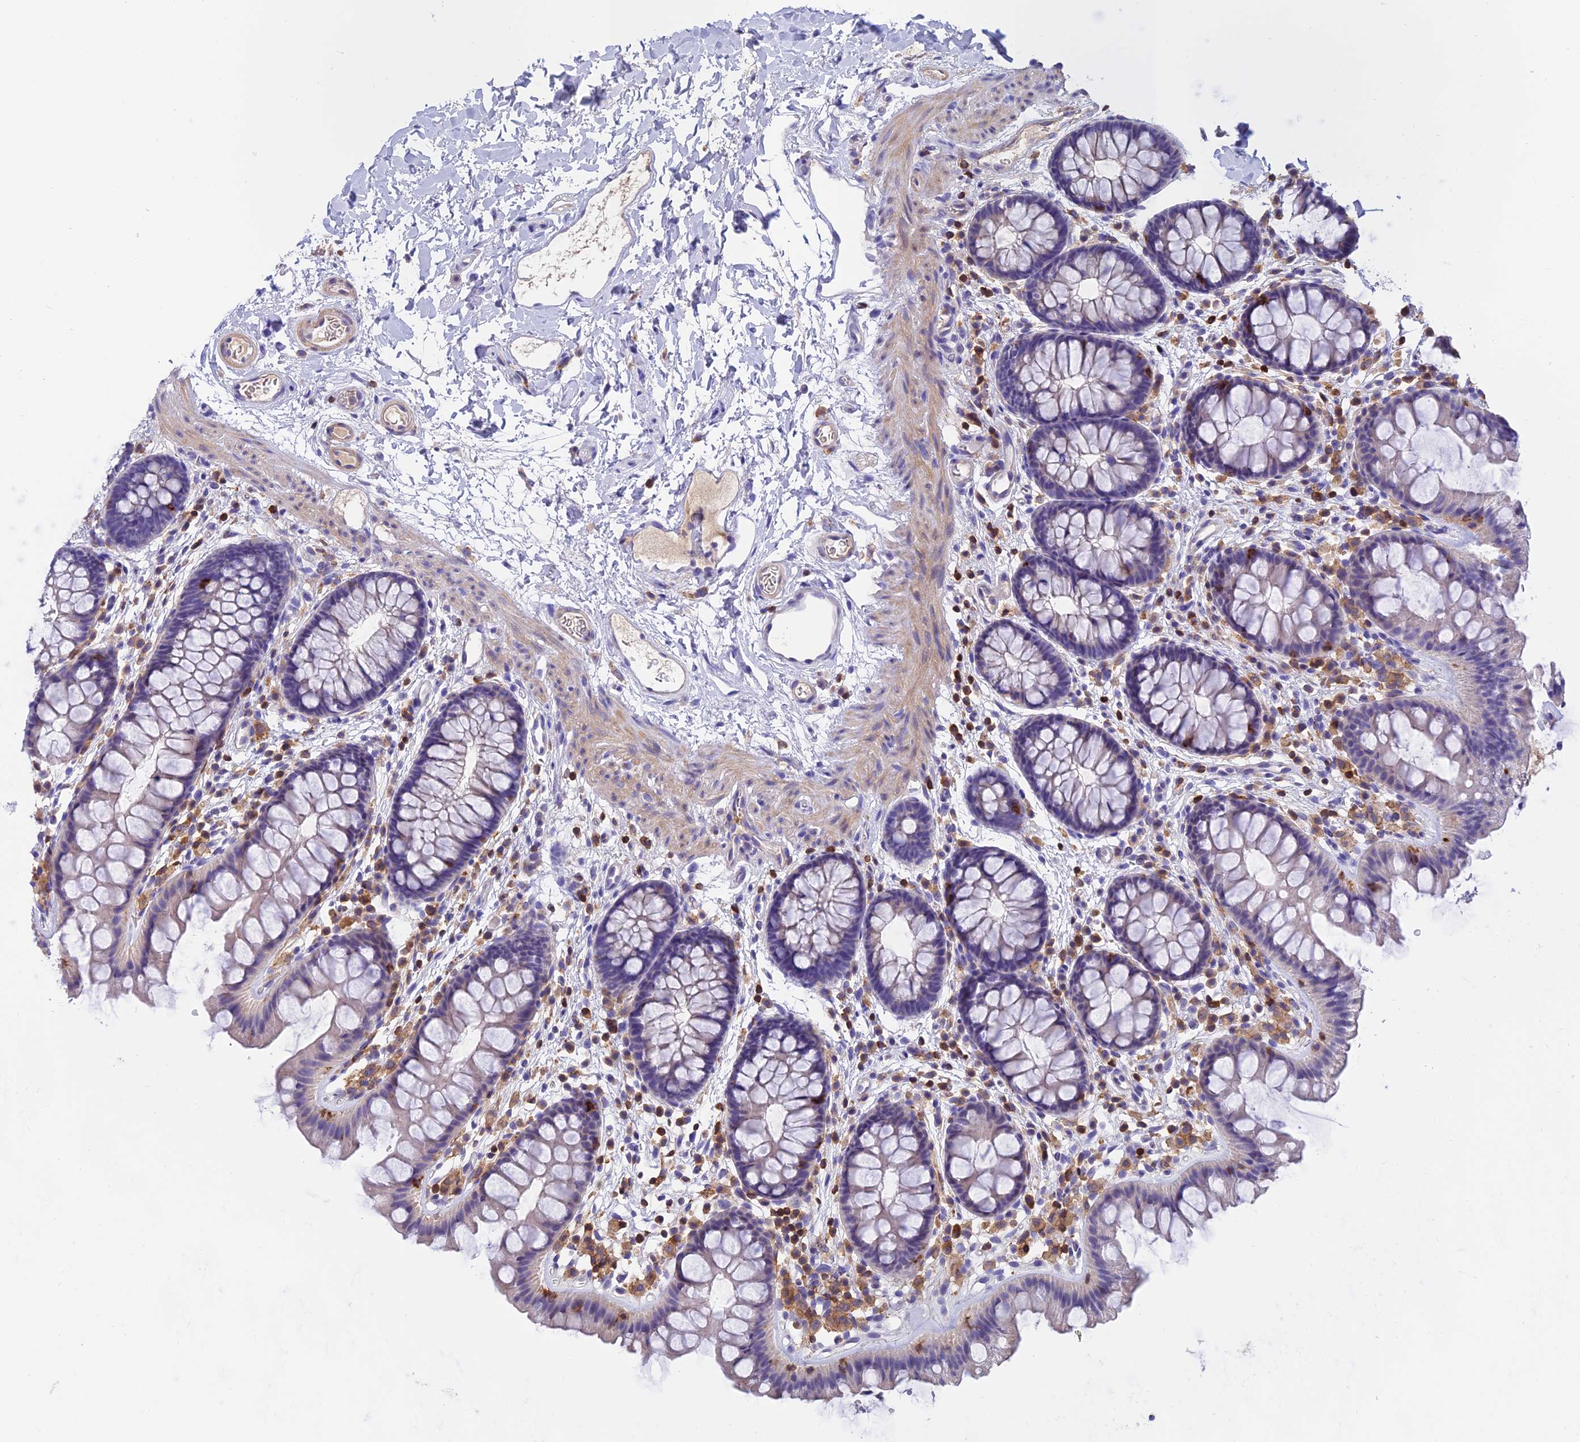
{"staining": {"intensity": "negative", "quantity": "none", "location": "none"}, "tissue": "colon", "cell_type": "Endothelial cells", "image_type": "normal", "snomed": [{"axis": "morphology", "description": "Normal tissue, NOS"}, {"axis": "topography", "description": "Colon"}], "caption": "This is a micrograph of immunohistochemistry staining of normal colon, which shows no staining in endothelial cells.", "gene": "LPXN", "patient": {"sex": "female", "age": 62}}